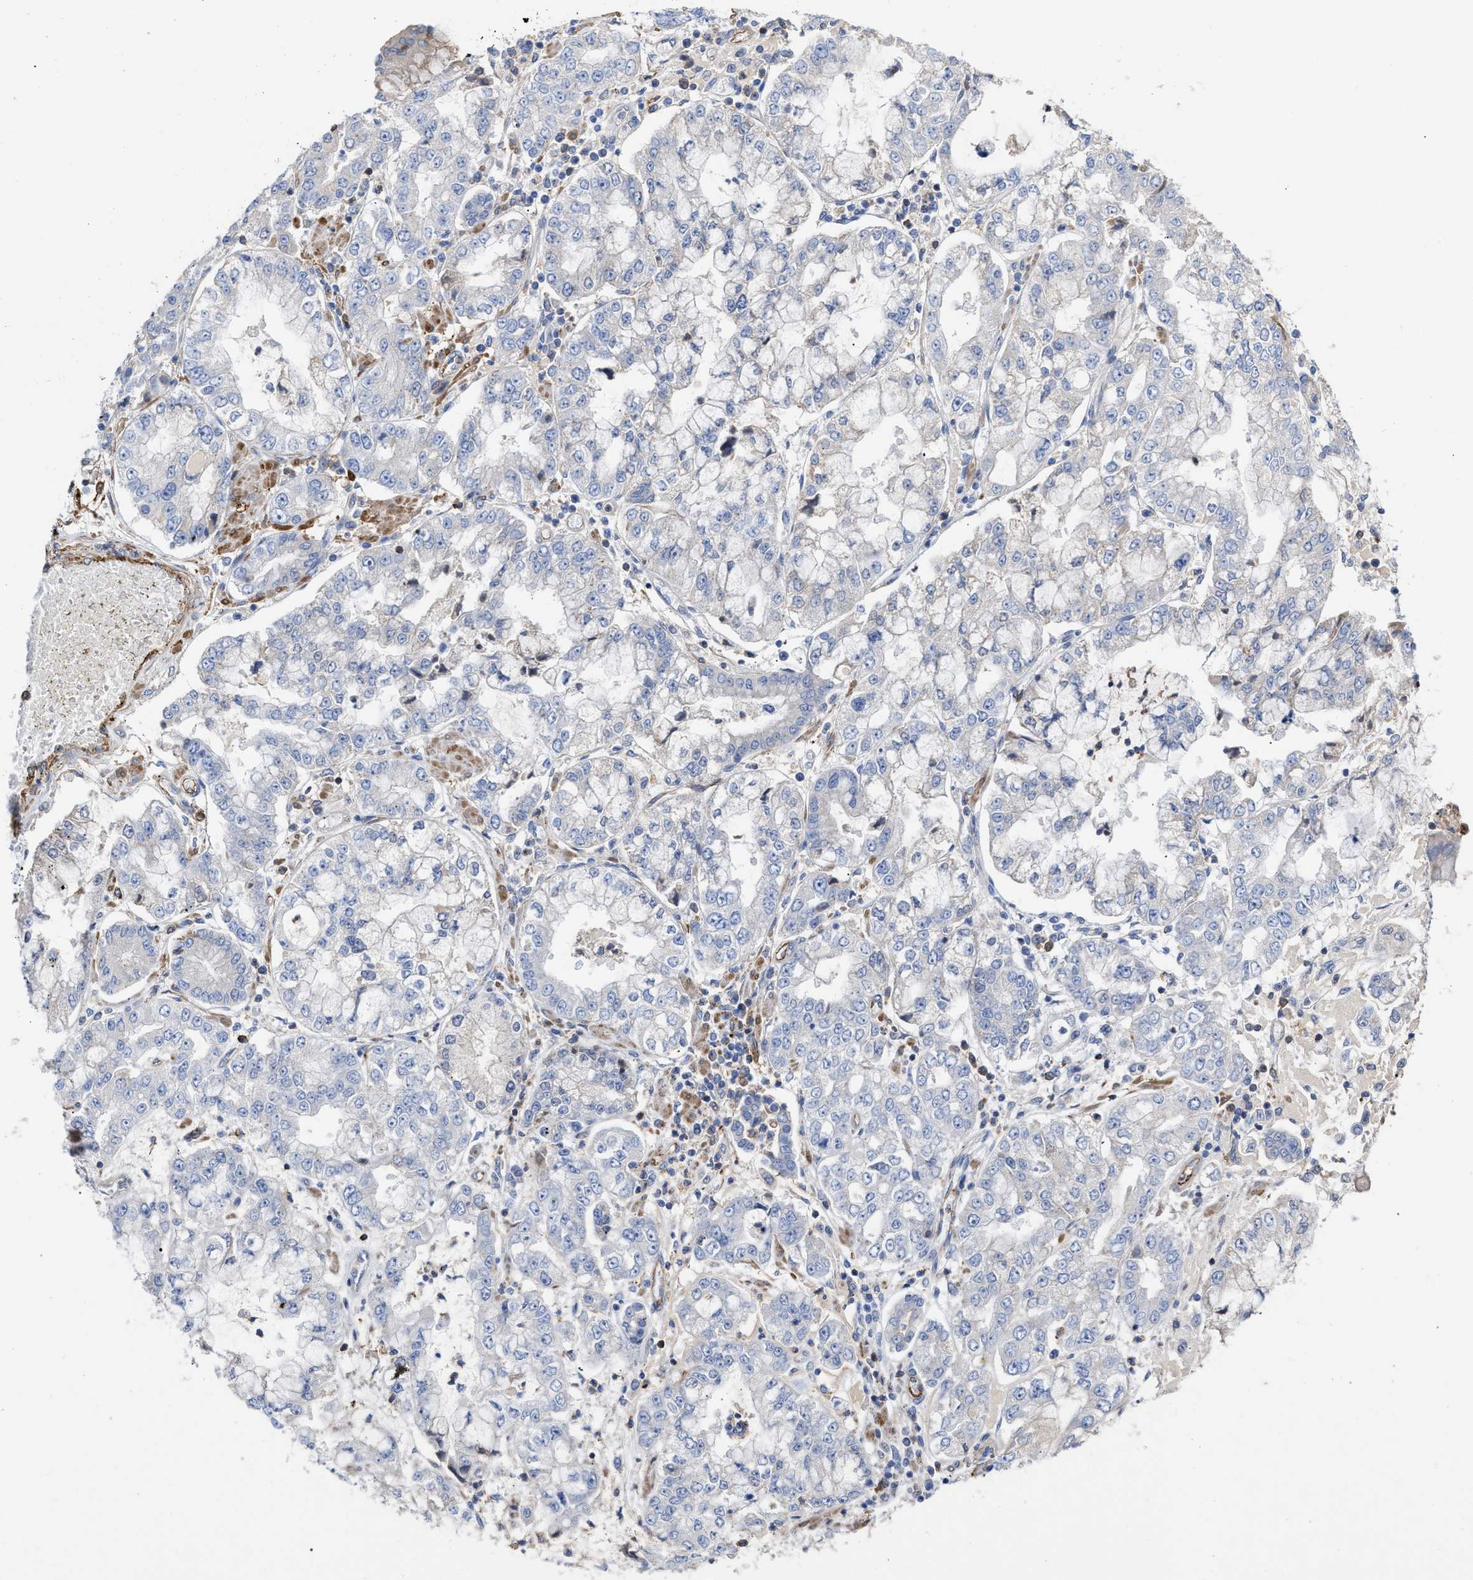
{"staining": {"intensity": "negative", "quantity": "none", "location": "none"}, "tissue": "stomach cancer", "cell_type": "Tumor cells", "image_type": "cancer", "snomed": [{"axis": "morphology", "description": "Adenocarcinoma, NOS"}, {"axis": "topography", "description": "Stomach"}], "caption": "Tumor cells show no significant expression in stomach cancer (adenocarcinoma). (DAB IHC with hematoxylin counter stain).", "gene": "HS3ST5", "patient": {"sex": "male", "age": 76}}